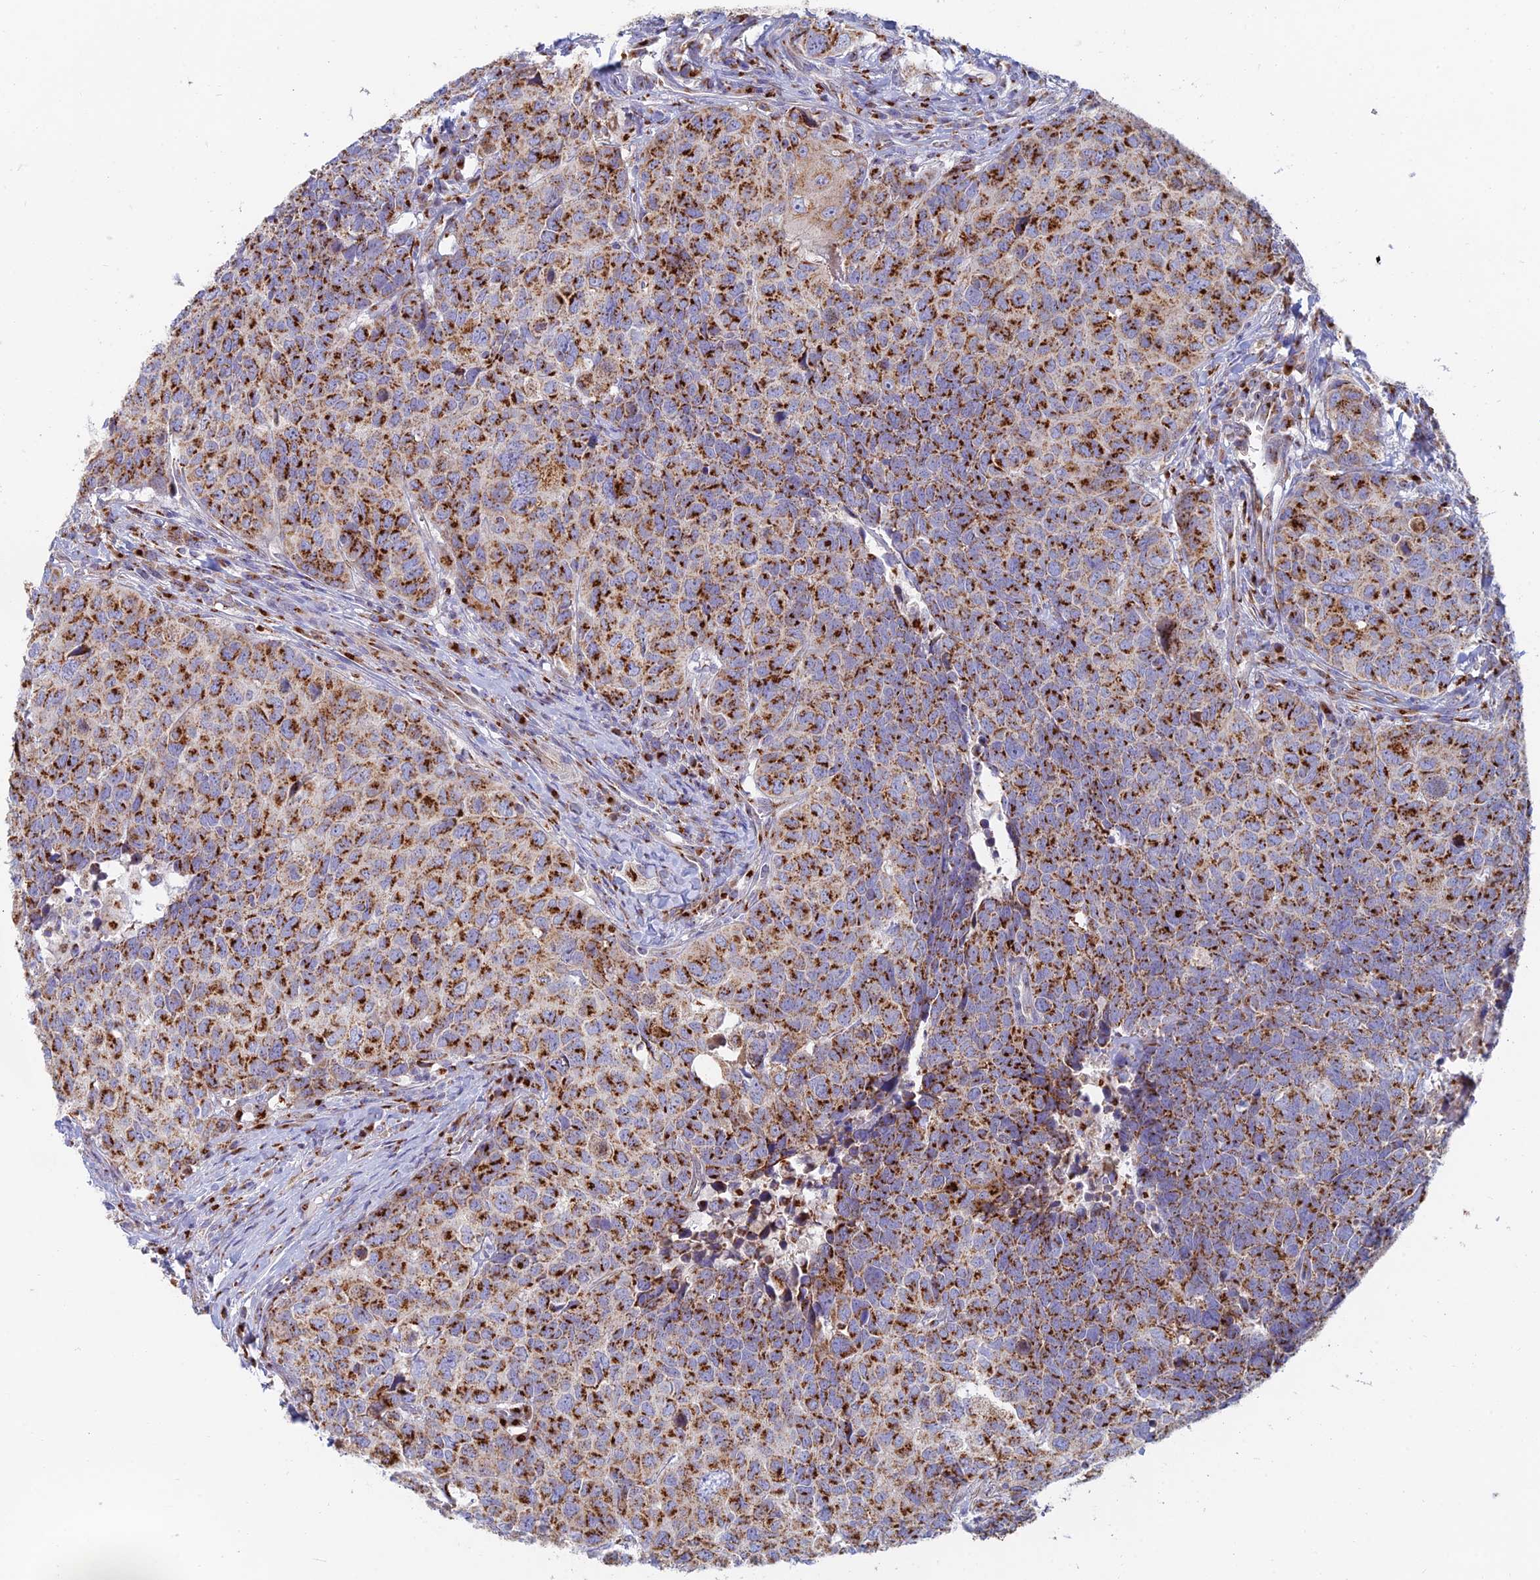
{"staining": {"intensity": "strong", "quantity": ">75%", "location": "cytoplasmic/membranous"}, "tissue": "head and neck cancer", "cell_type": "Tumor cells", "image_type": "cancer", "snomed": [{"axis": "morphology", "description": "Squamous cell carcinoma, NOS"}, {"axis": "topography", "description": "Head-Neck"}], "caption": "A brown stain labels strong cytoplasmic/membranous positivity of a protein in human head and neck squamous cell carcinoma tumor cells.", "gene": "HS2ST1", "patient": {"sex": "male", "age": 66}}